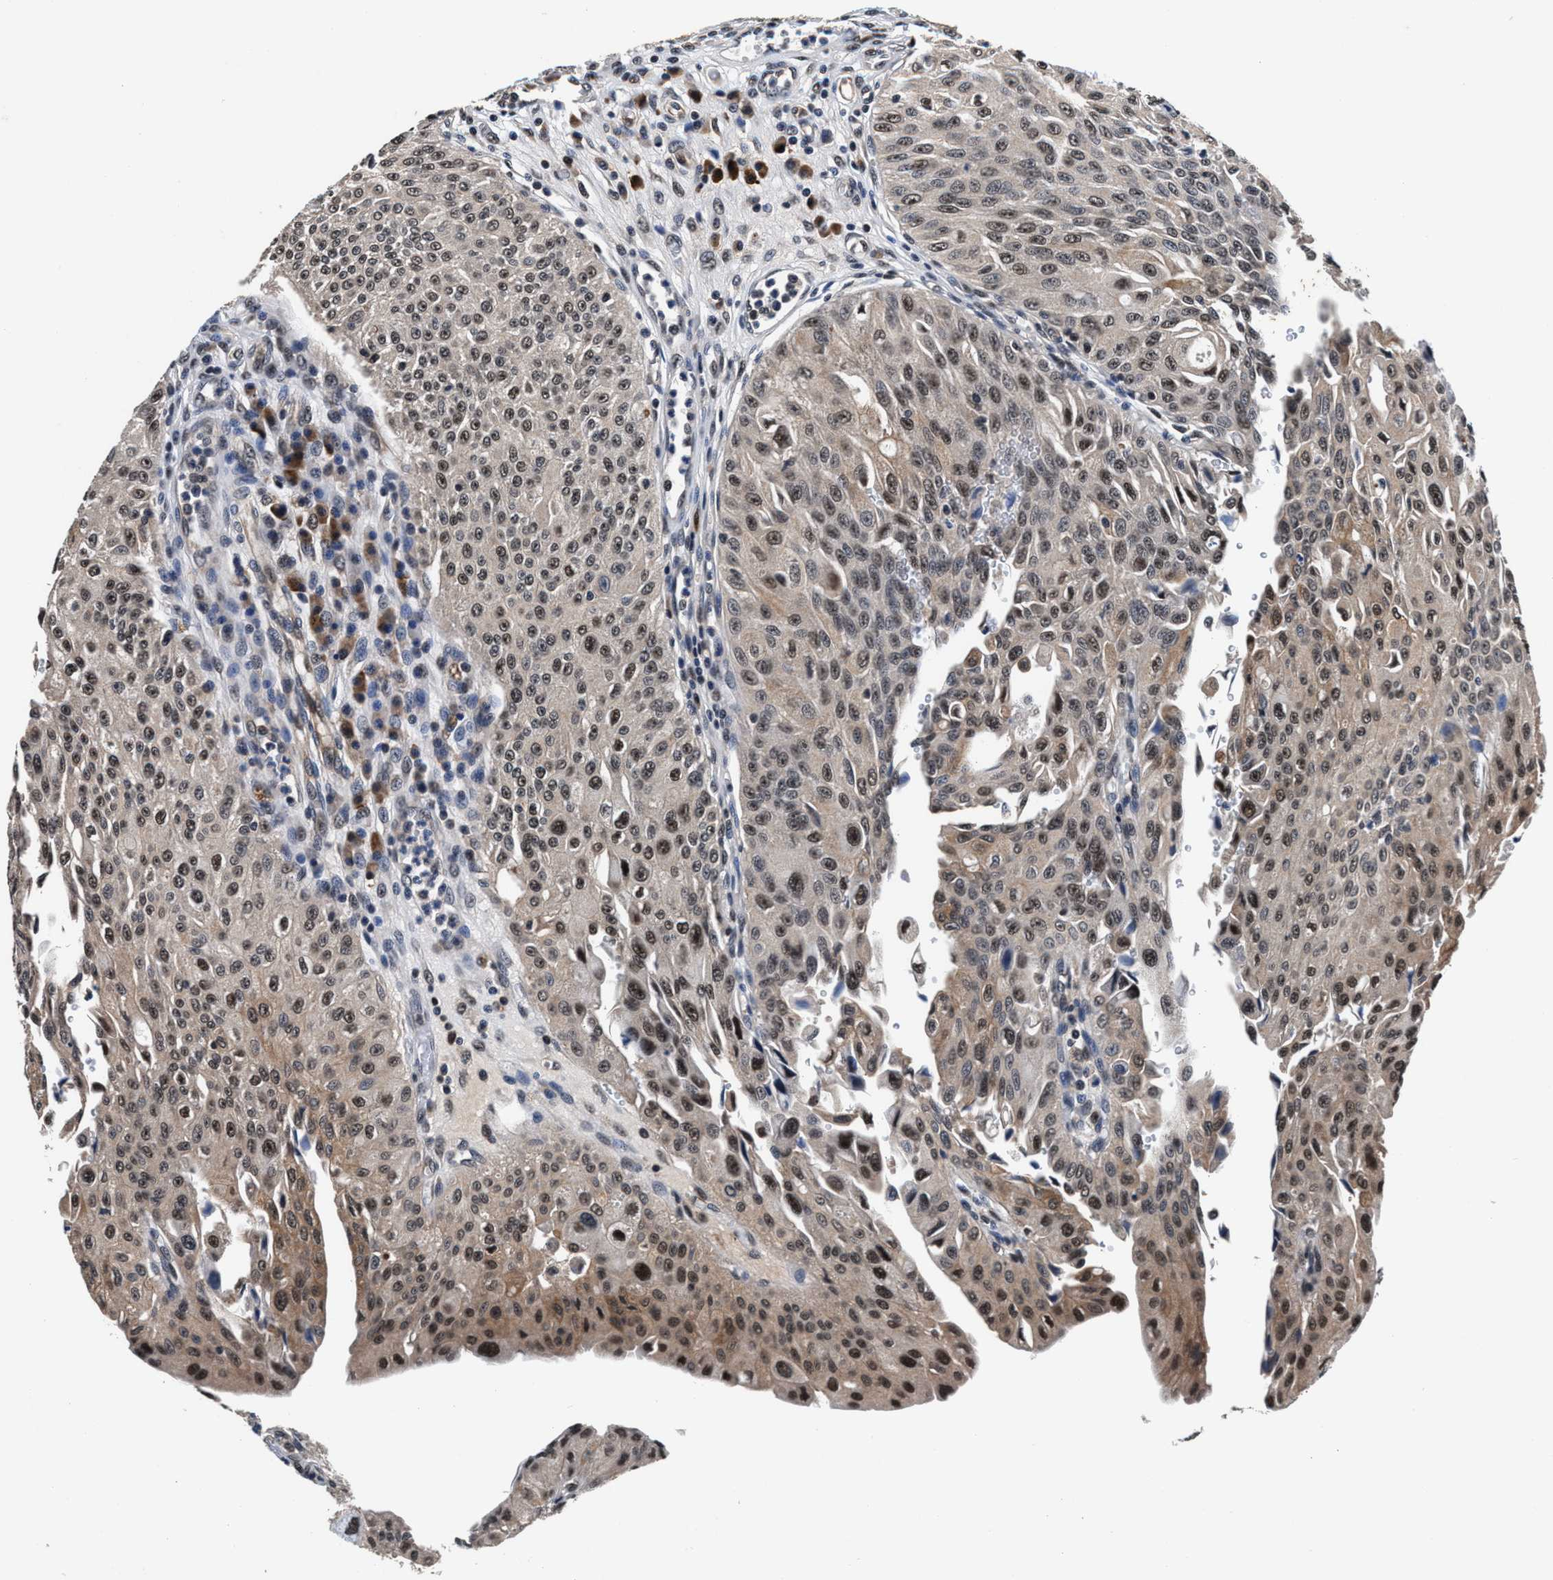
{"staining": {"intensity": "moderate", "quantity": ">75%", "location": "nuclear"}, "tissue": "urothelial cancer", "cell_type": "Tumor cells", "image_type": "cancer", "snomed": [{"axis": "morphology", "description": "Urothelial carcinoma, High grade"}, {"axis": "topography", "description": "Urinary bladder"}], "caption": "Moderate nuclear protein staining is identified in about >75% of tumor cells in urothelial cancer.", "gene": "USP16", "patient": {"sex": "male", "age": 46}}